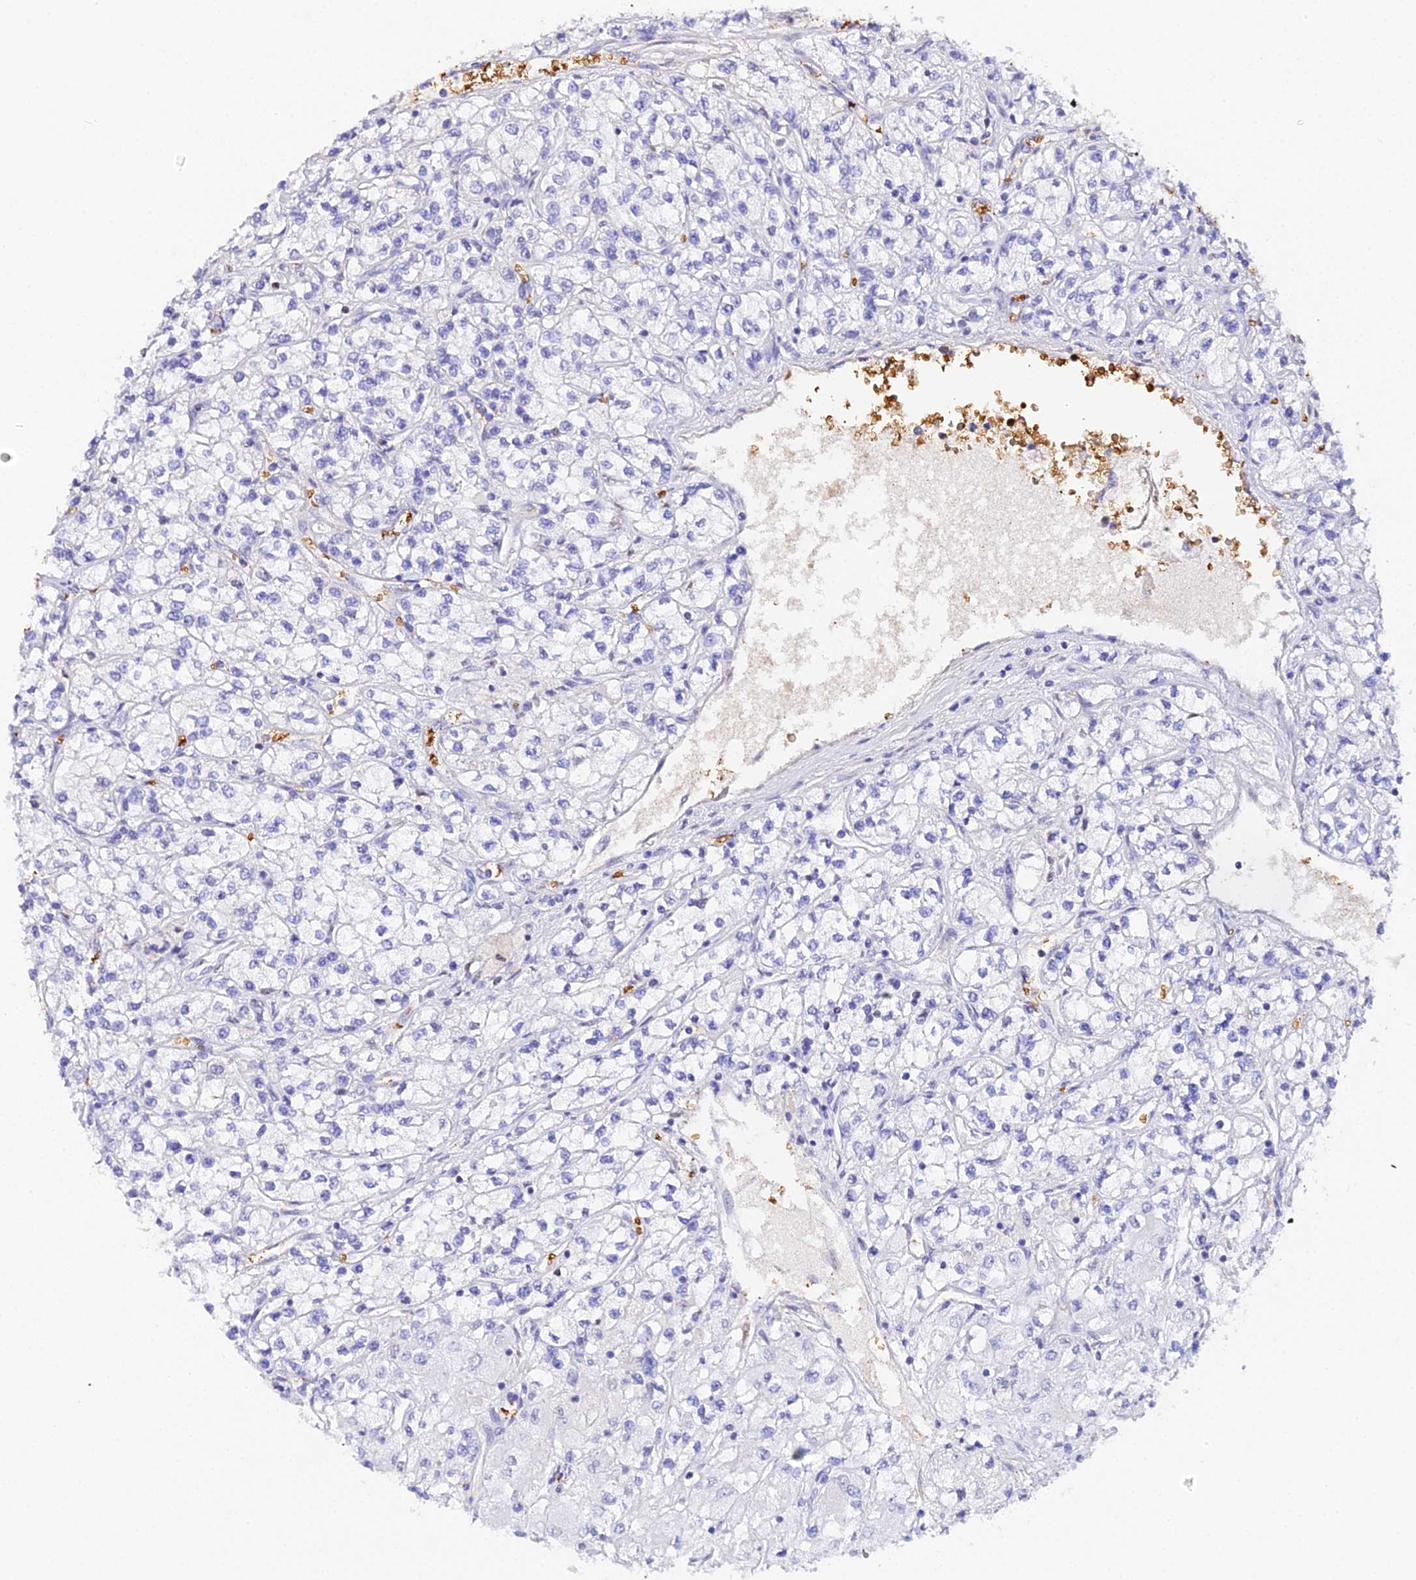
{"staining": {"intensity": "negative", "quantity": "none", "location": "none"}, "tissue": "renal cancer", "cell_type": "Tumor cells", "image_type": "cancer", "snomed": [{"axis": "morphology", "description": "Adenocarcinoma, NOS"}, {"axis": "topography", "description": "Kidney"}], "caption": "DAB (3,3'-diaminobenzidine) immunohistochemical staining of human renal cancer (adenocarcinoma) shows no significant expression in tumor cells.", "gene": "CFAP45", "patient": {"sex": "male", "age": 80}}